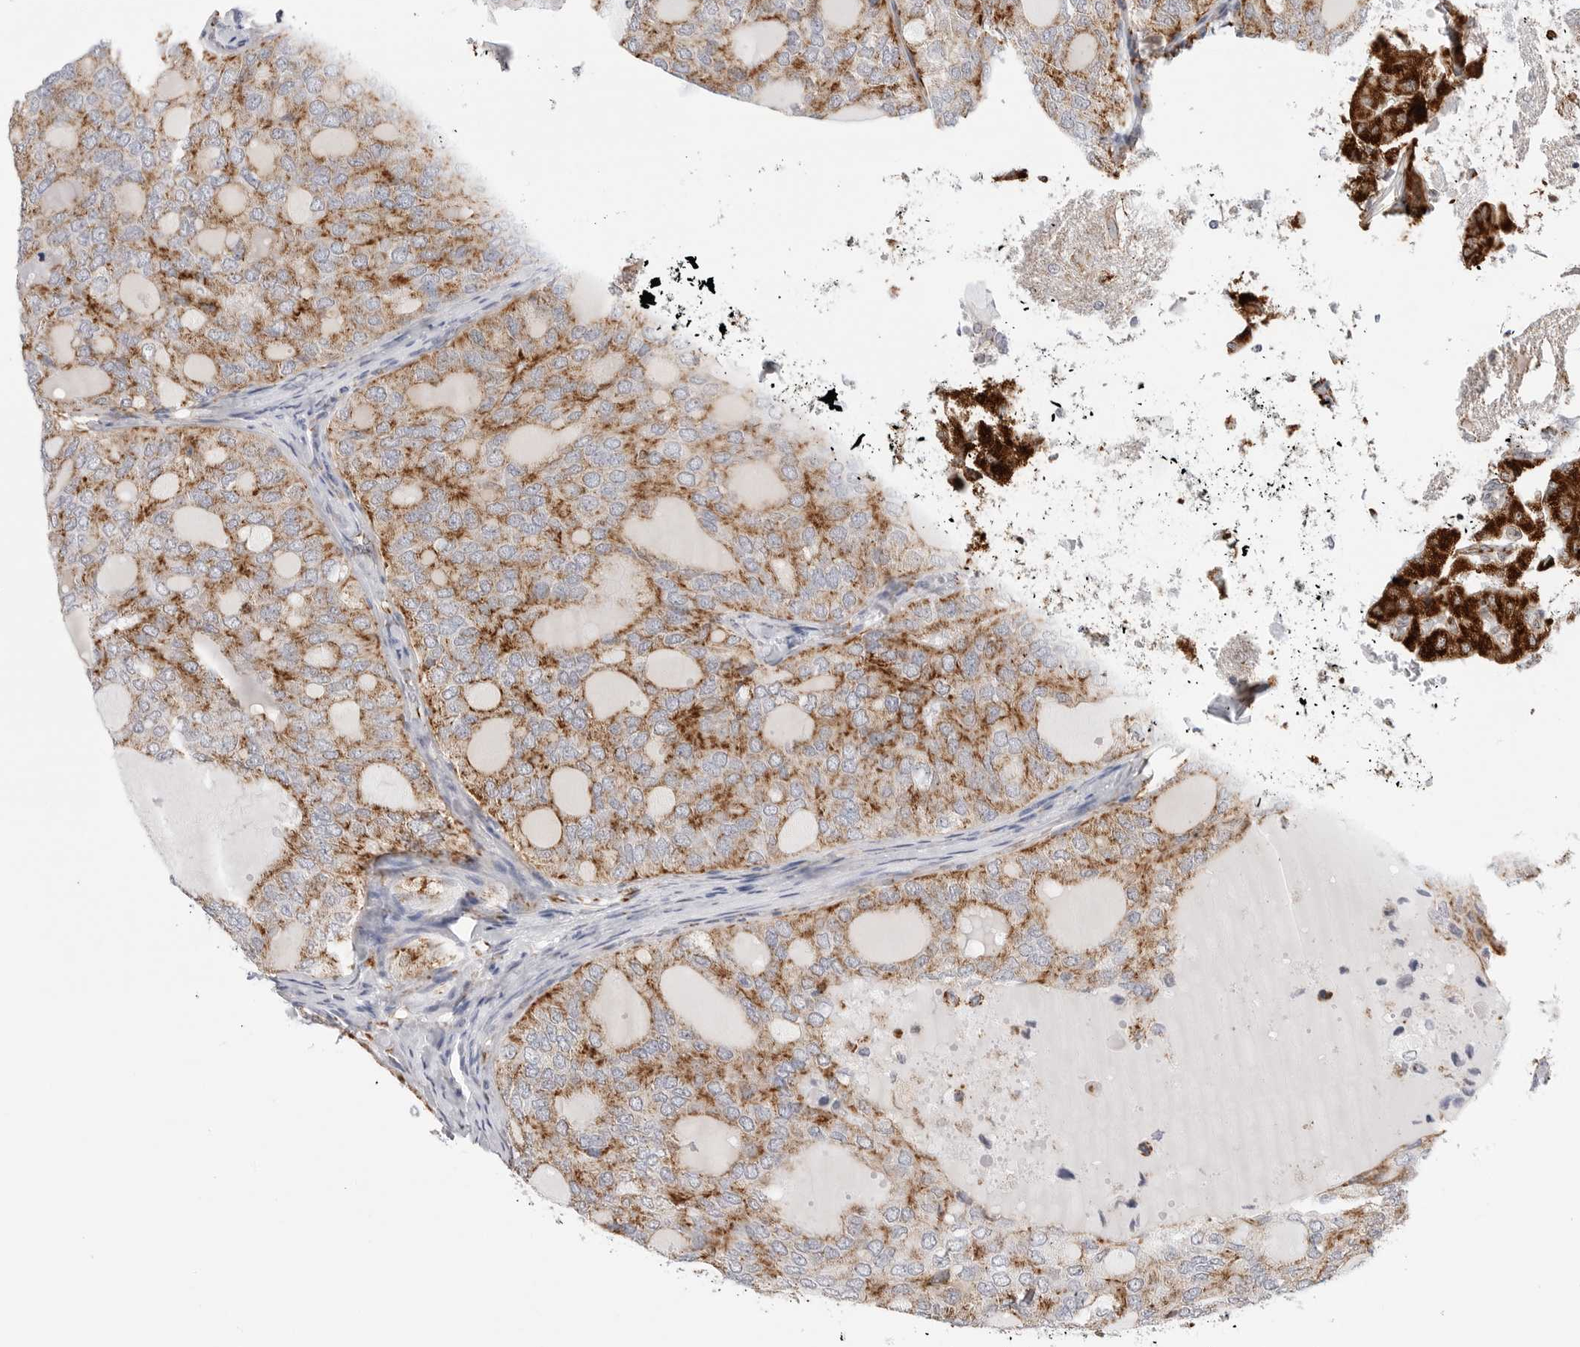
{"staining": {"intensity": "moderate", "quantity": ">75%", "location": "cytoplasmic/membranous"}, "tissue": "thyroid cancer", "cell_type": "Tumor cells", "image_type": "cancer", "snomed": [{"axis": "morphology", "description": "Follicular adenoma carcinoma, NOS"}, {"axis": "topography", "description": "Thyroid gland"}], "caption": "IHC histopathology image of neoplastic tissue: human thyroid cancer stained using immunohistochemistry (IHC) shows medium levels of moderate protein expression localized specifically in the cytoplasmic/membranous of tumor cells, appearing as a cytoplasmic/membranous brown color.", "gene": "ATP5IF1", "patient": {"sex": "male", "age": 75}}